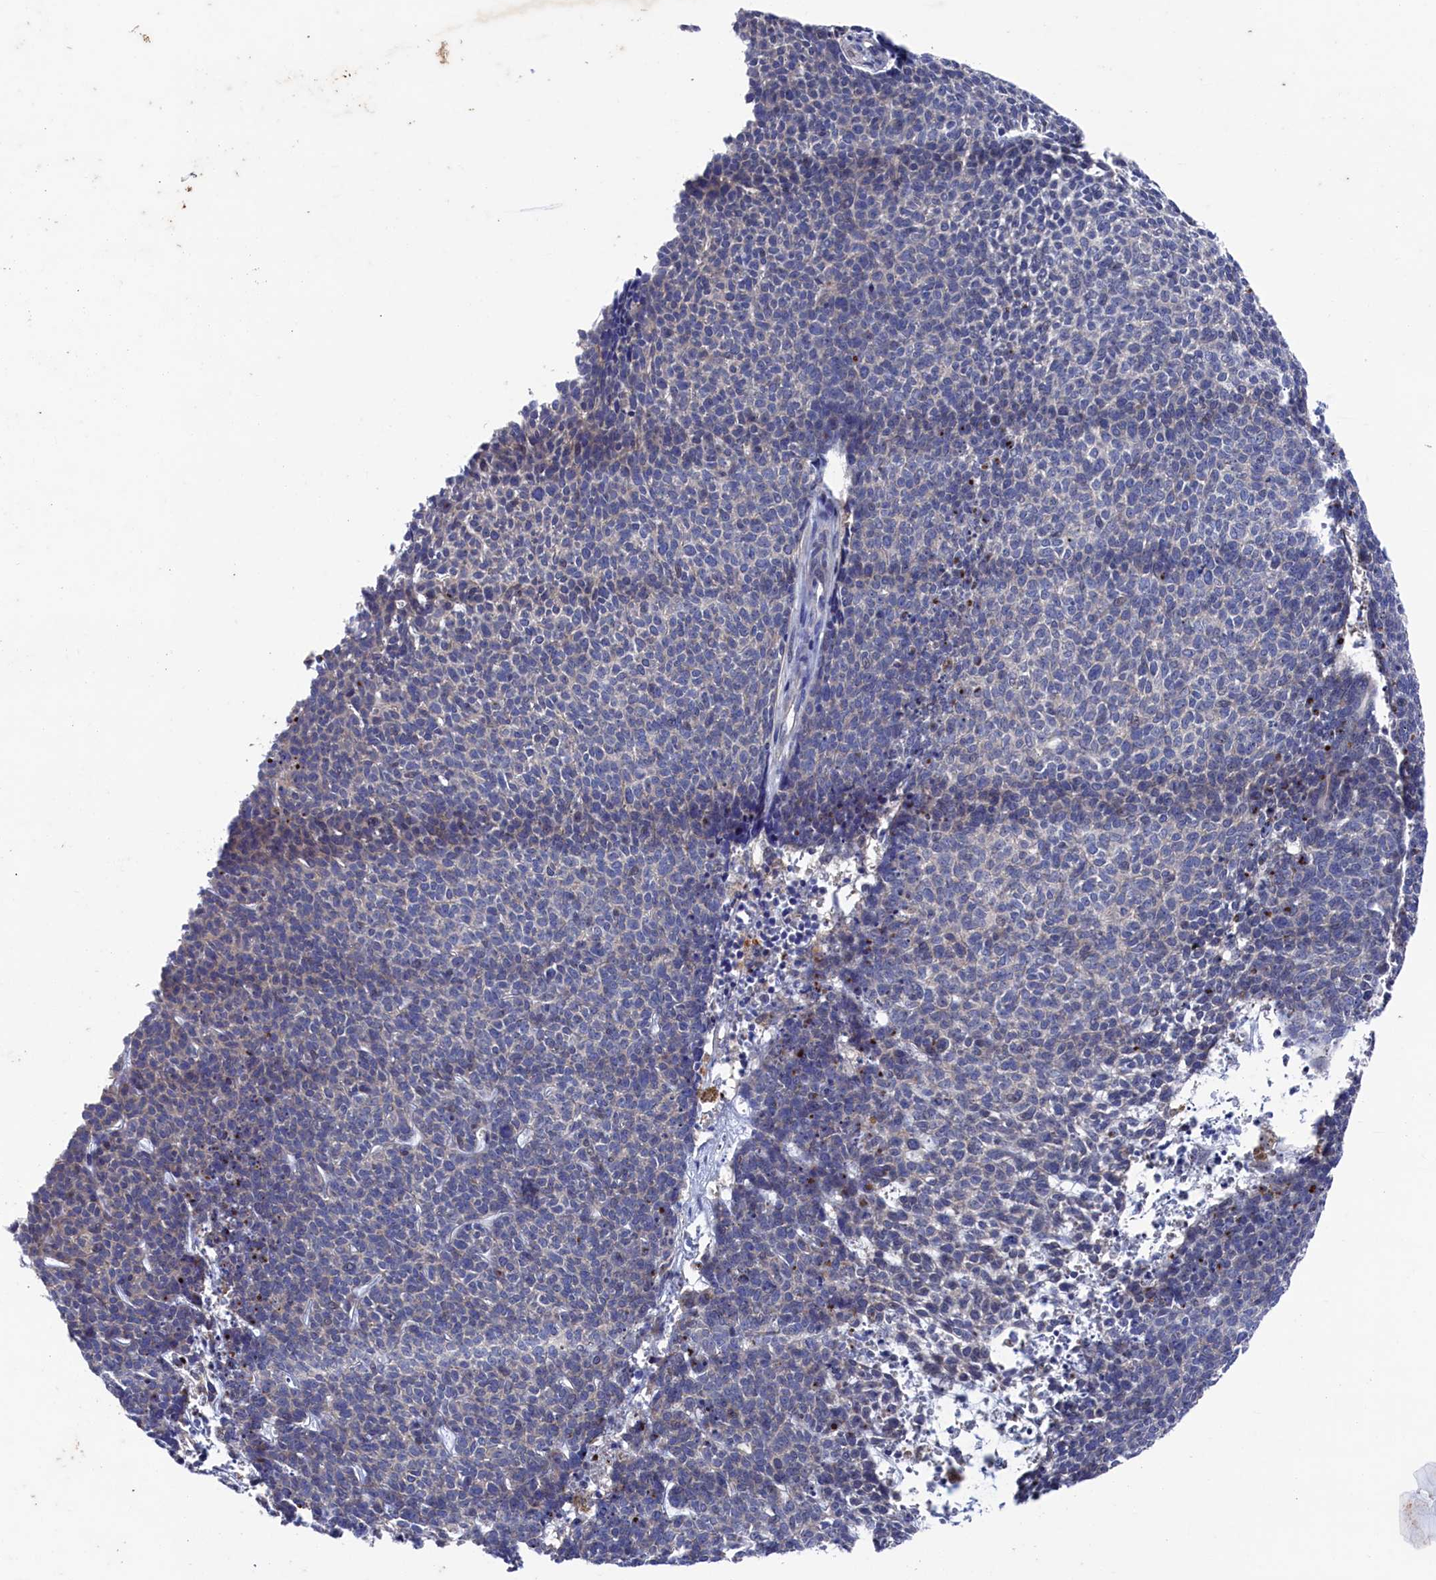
{"staining": {"intensity": "negative", "quantity": "none", "location": "none"}, "tissue": "skin cancer", "cell_type": "Tumor cells", "image_type": "cancer", "snomed": [{"axis": "morphology", "description": "Basal cell carcinoma"}, {"axis": "topography", "description": "Skin"}], "caption": "High power microscopy image of an immunohistochemistry (IHC) micrograph of basal cell carcinoma (skin), revealing no significant expression in tumor cells.", "gene": "RNH1", "patient": {"sex": "female", "age": 84}}